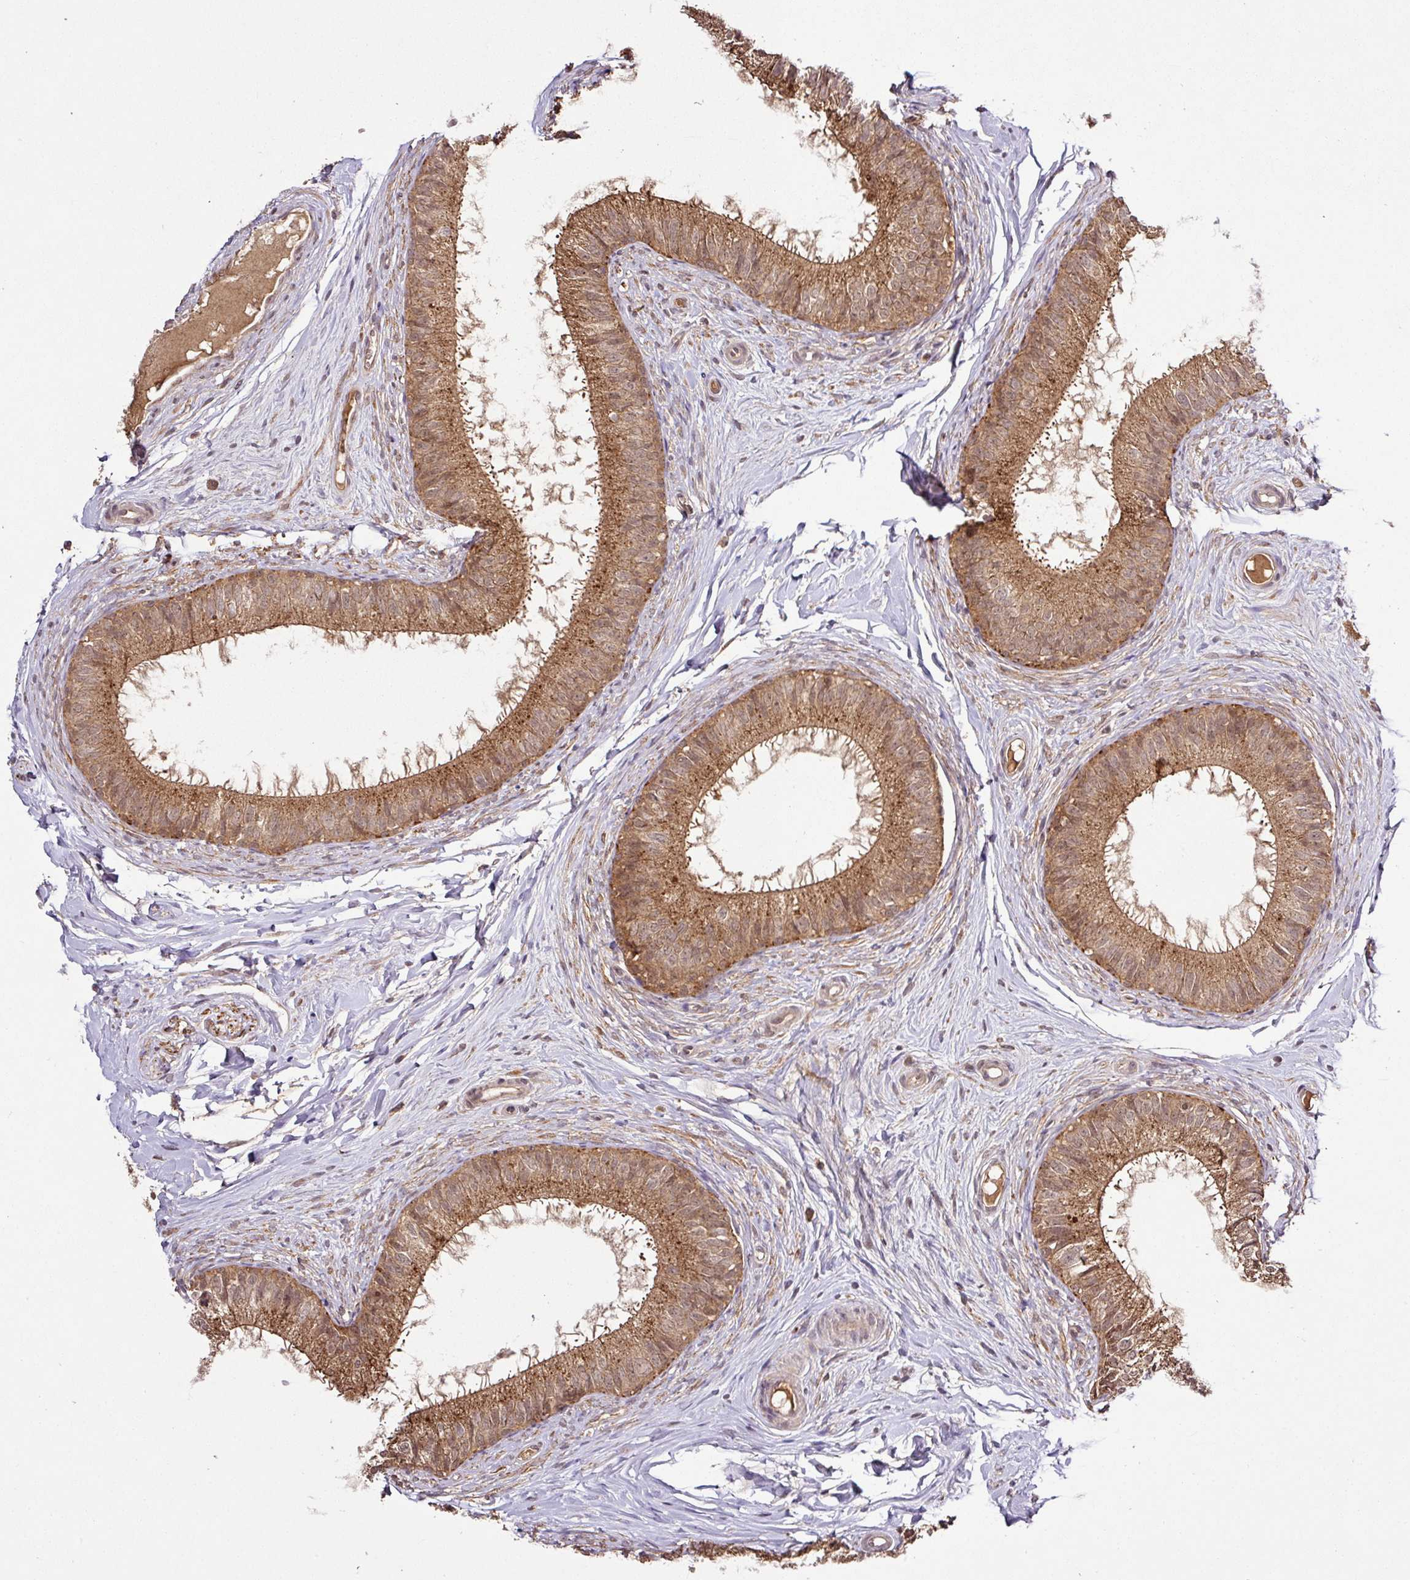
{"staining": {"intensity": "strong", "quantity": ">75%", "location": "cytoplasmic/membranous"}, "tissue": "epididymis", "cell_type": "Glandular cells", "image_type": "normal", "snomed": [{"axis": "morphology", "description": "Normal tissue, NOS"}, {"axis": "topography", "description": "Epididymis"}], "caption": "This image exhibits benign epididymis stained with immunohistochemistry (IHC) to label a protein in brown. The cytoplasmic/membranous of glandular cells show strong positivity for the protein. Nuclei are counter-stained blue.", "gene": "FAIM", "patient": {"sex": "male", "age": 25}}